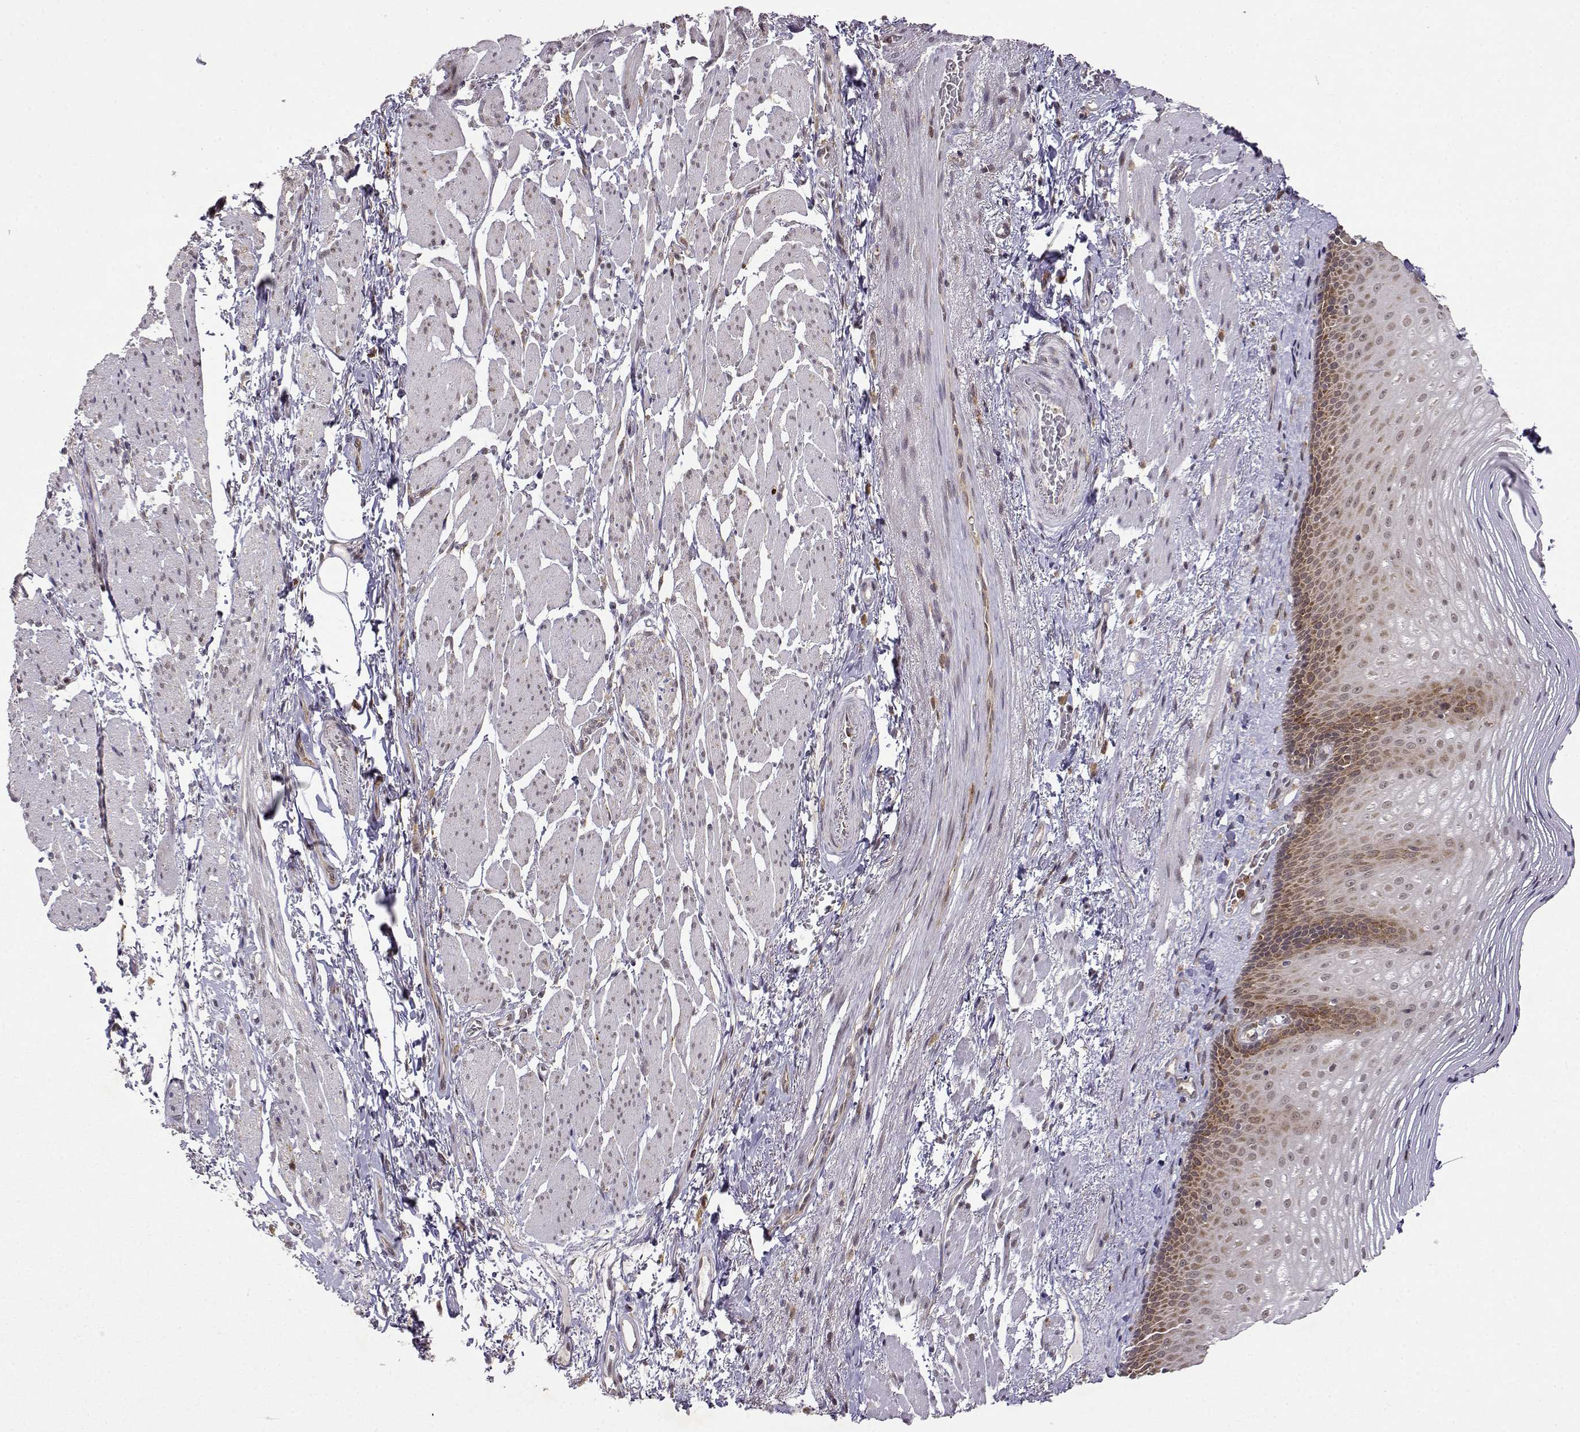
{"staining": {"intensity": "moderate", "quantity": "25%-75%", "location": "cytoplasmic/membranous,nuclear"}, "tissue": "esophagus", "cell_type": "Squamous epithelial cells", "image_type": "normal", "snomed": [{"axis": "morphology", "description": "Normal tissue, NOS"}, {"axis": "topography", "description": "Esophagus"}], "caption": "Squamous epithelial cells exhibit medium levels of moderate cytoplasmic/membranous,nuclear expression in approximately 25%-75% of cells in benign esophagus. The staining was performed using DAB to visualize the protein expression in brown, while the nuclei were stained in blue with hematoxylin (Magnification: 20x).", "gene": "RNF13", "patient": {"sex": "male", "age": 76}}